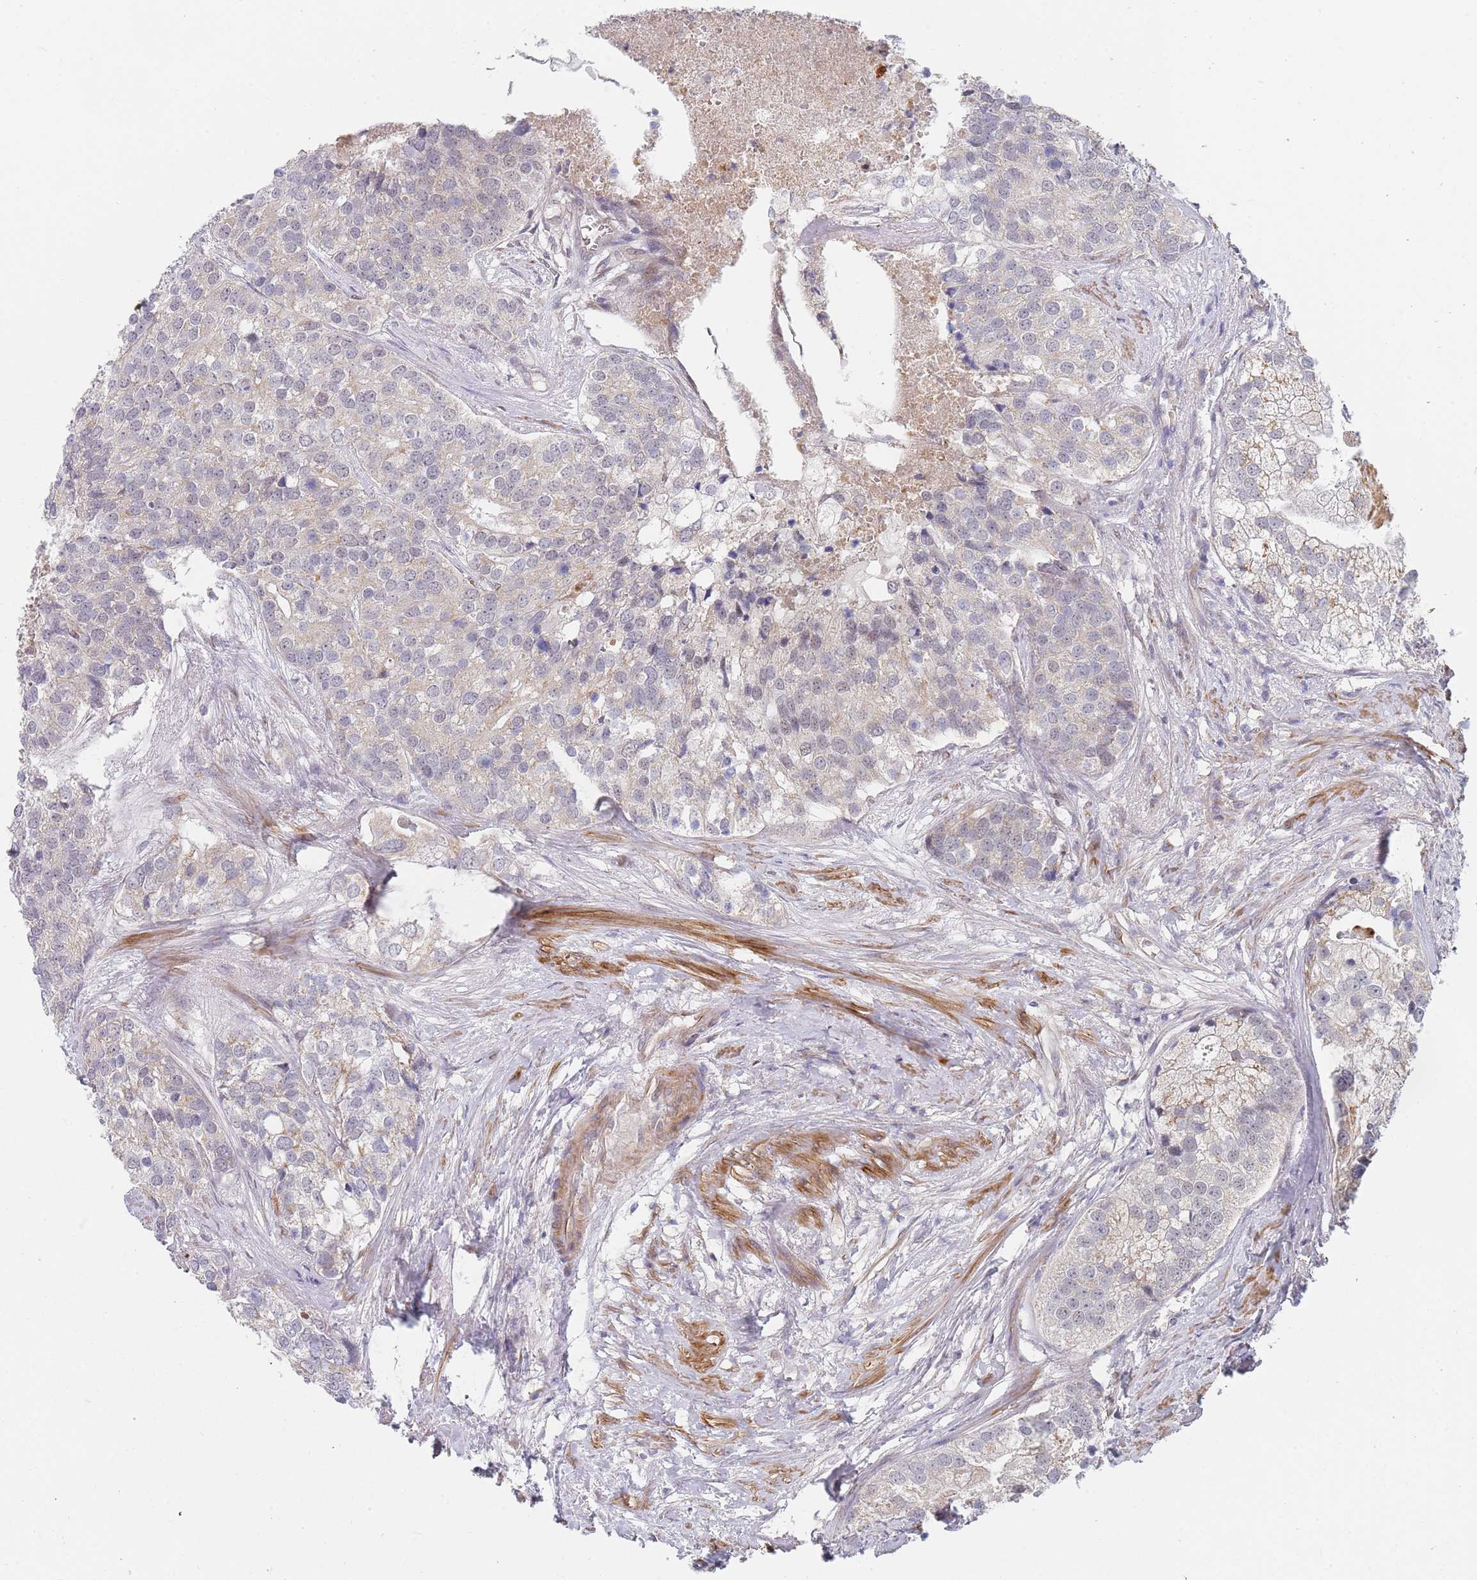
{"staining": {"intensity": "negative", "quantity": "none", "location": "none"}, "tissue": "prostate cancer", "cell_type": "Tumor cells", "image_type": "cancer", "snomed": [{"axis": "morphology", "description": "Adenocarcinoma, High grade"}, {"axis": "topography", "description": "Prostate"}], "caption": "Tumor cells are negative for brown protein staining in prostate high-grade adenocarcinoma. (Immunohistochemistry, brightfield microscopy, high magnification).", "gene": "B4GALT4", "patient": {"sex": "male", "age": 62}}